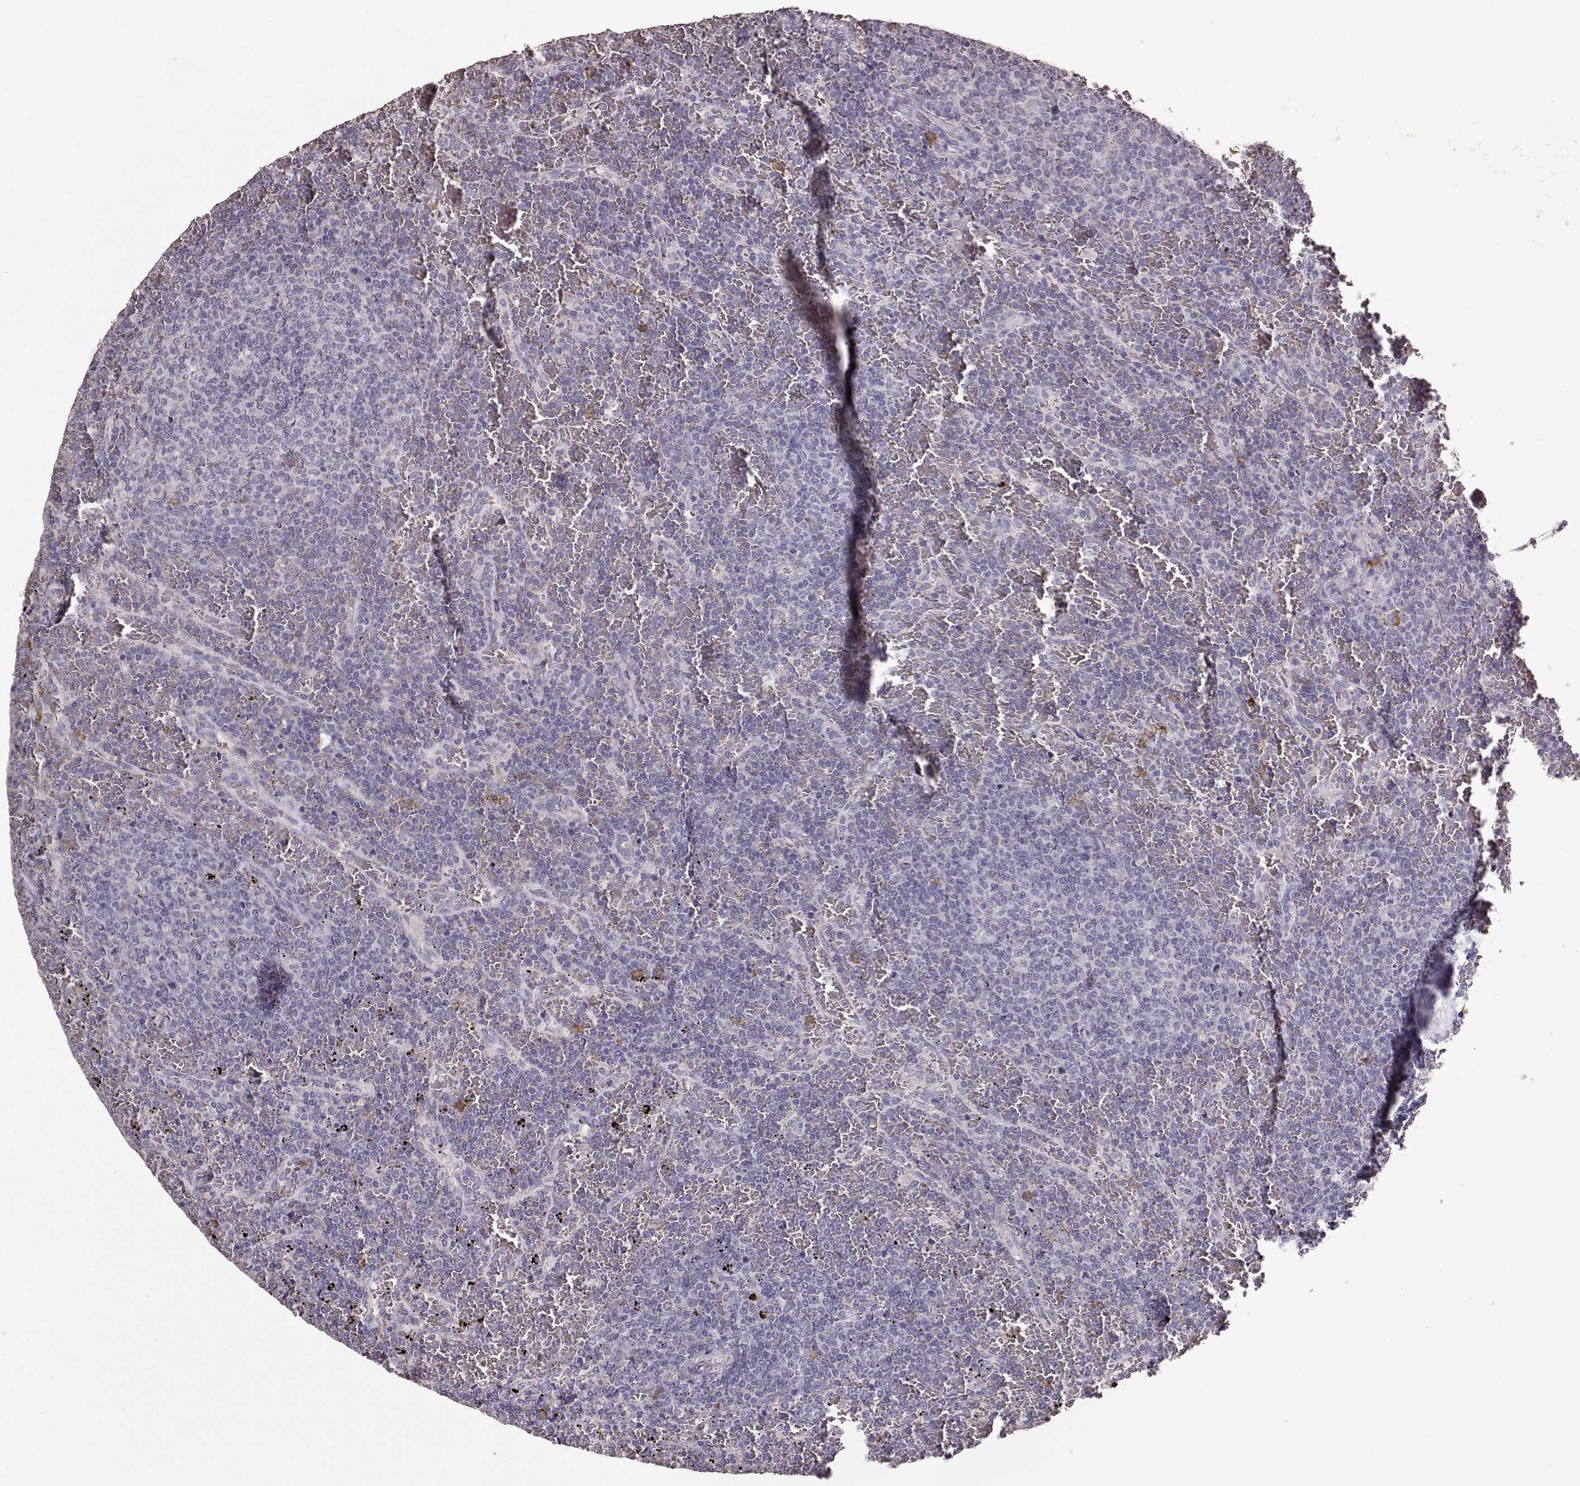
{"staining": {"intensity": "negative", "quantity": "none", "location": "none"}, "tissue": "lymphoma", "cell_type": "Tumor cells", "image_type": "cancer", "snomed": [{"axis": "morphology", "description": "Malignant lymphoma, non-Hodgkin's type, Low grade"}, {"axis": "topography", "description": "Spleen"}], "caption": "Immunohistochemistry photomicrograph of neoplastic tissue: lymphoma stained with DAB displays no significant protein positivity in tumor cells.", "gene": "GABRG3", "patient": {"sex": "female", "age": 77}}